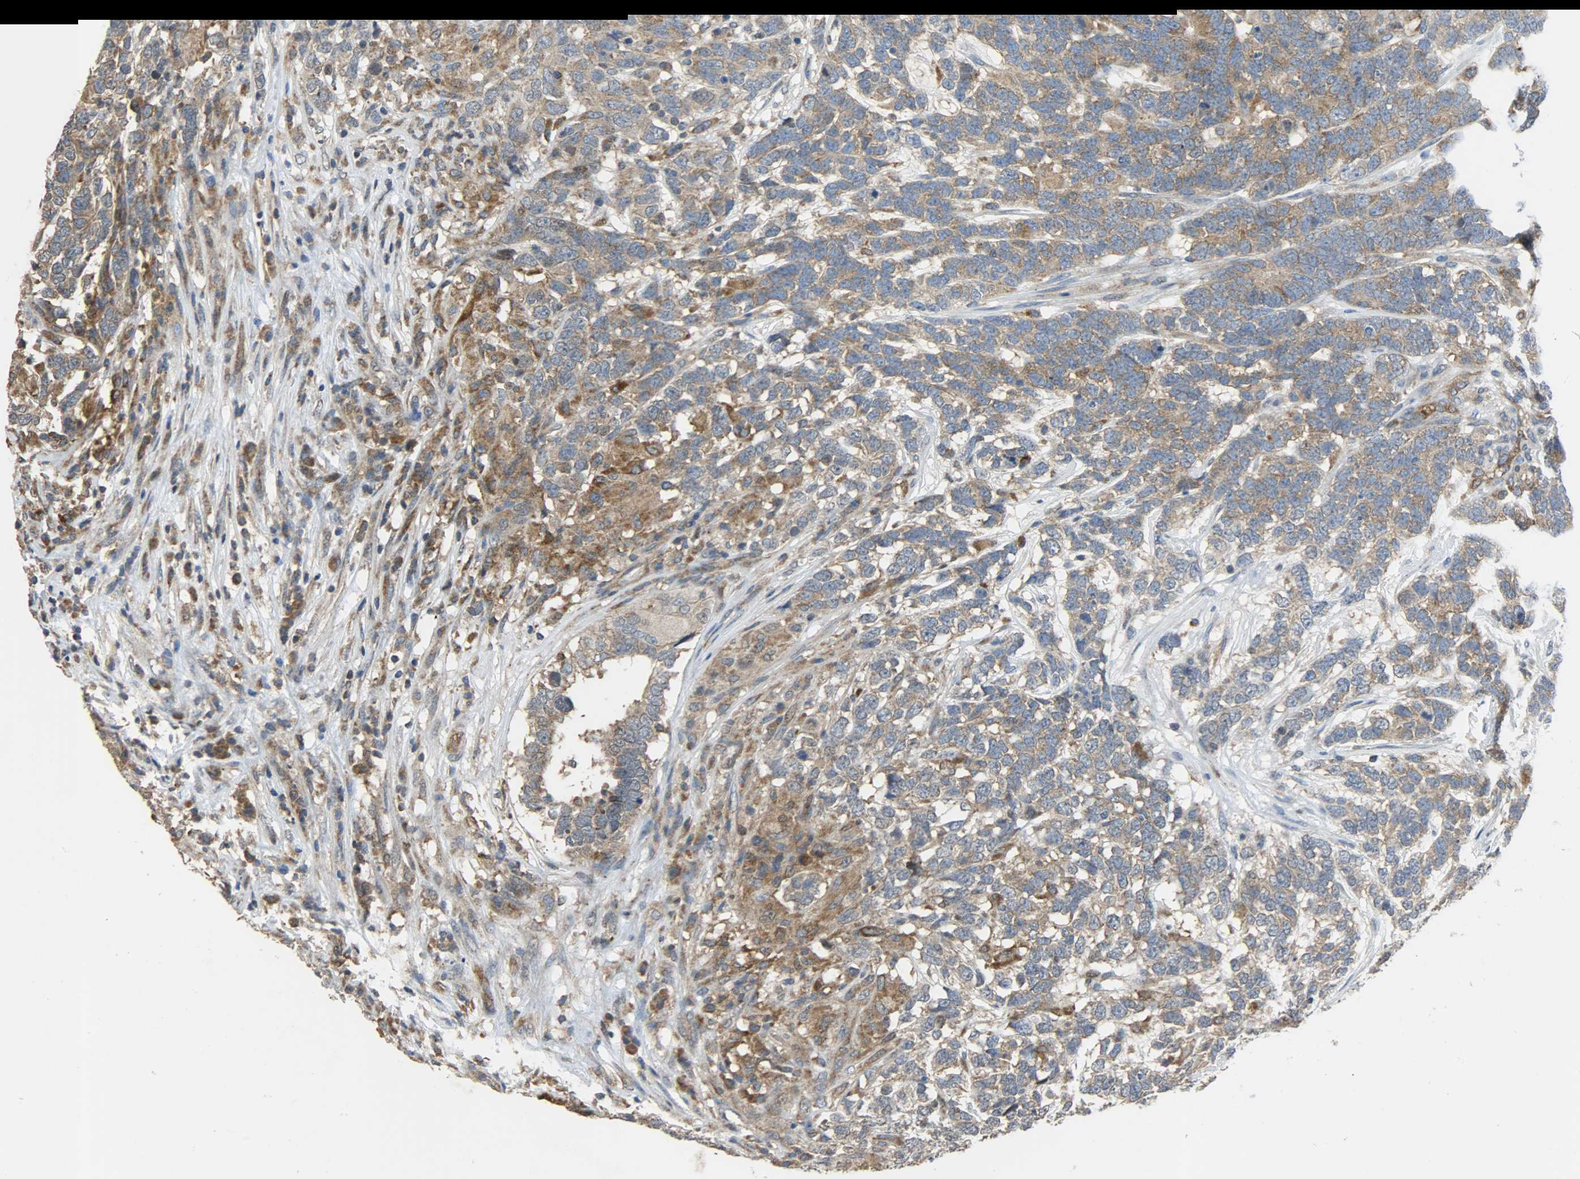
{"staining": {"intensity": "moderate", "quantity": ">75%", "location": "cytoplasmic/membranous"}, "tissue": "testis cancer", "cell_type": "Tumor cells", "image_type": "cancer", "snomed": [{"axis": "morphology", "description": "Carcinoma, Embryonal, NOS"}, {"axis": "topography", "description": "Testis"}], "caption": "Immunohistochemical staining of testis cancer (embryonal carcinoma) shows medium levels of moderate cytoplasmic/membranous positivity in about >75% of tumor cells. (Brightfield microscopy of DAB IHC at high magnification).", "gene": "GIT2", "patient": {"sex": "male", "age": 26}}